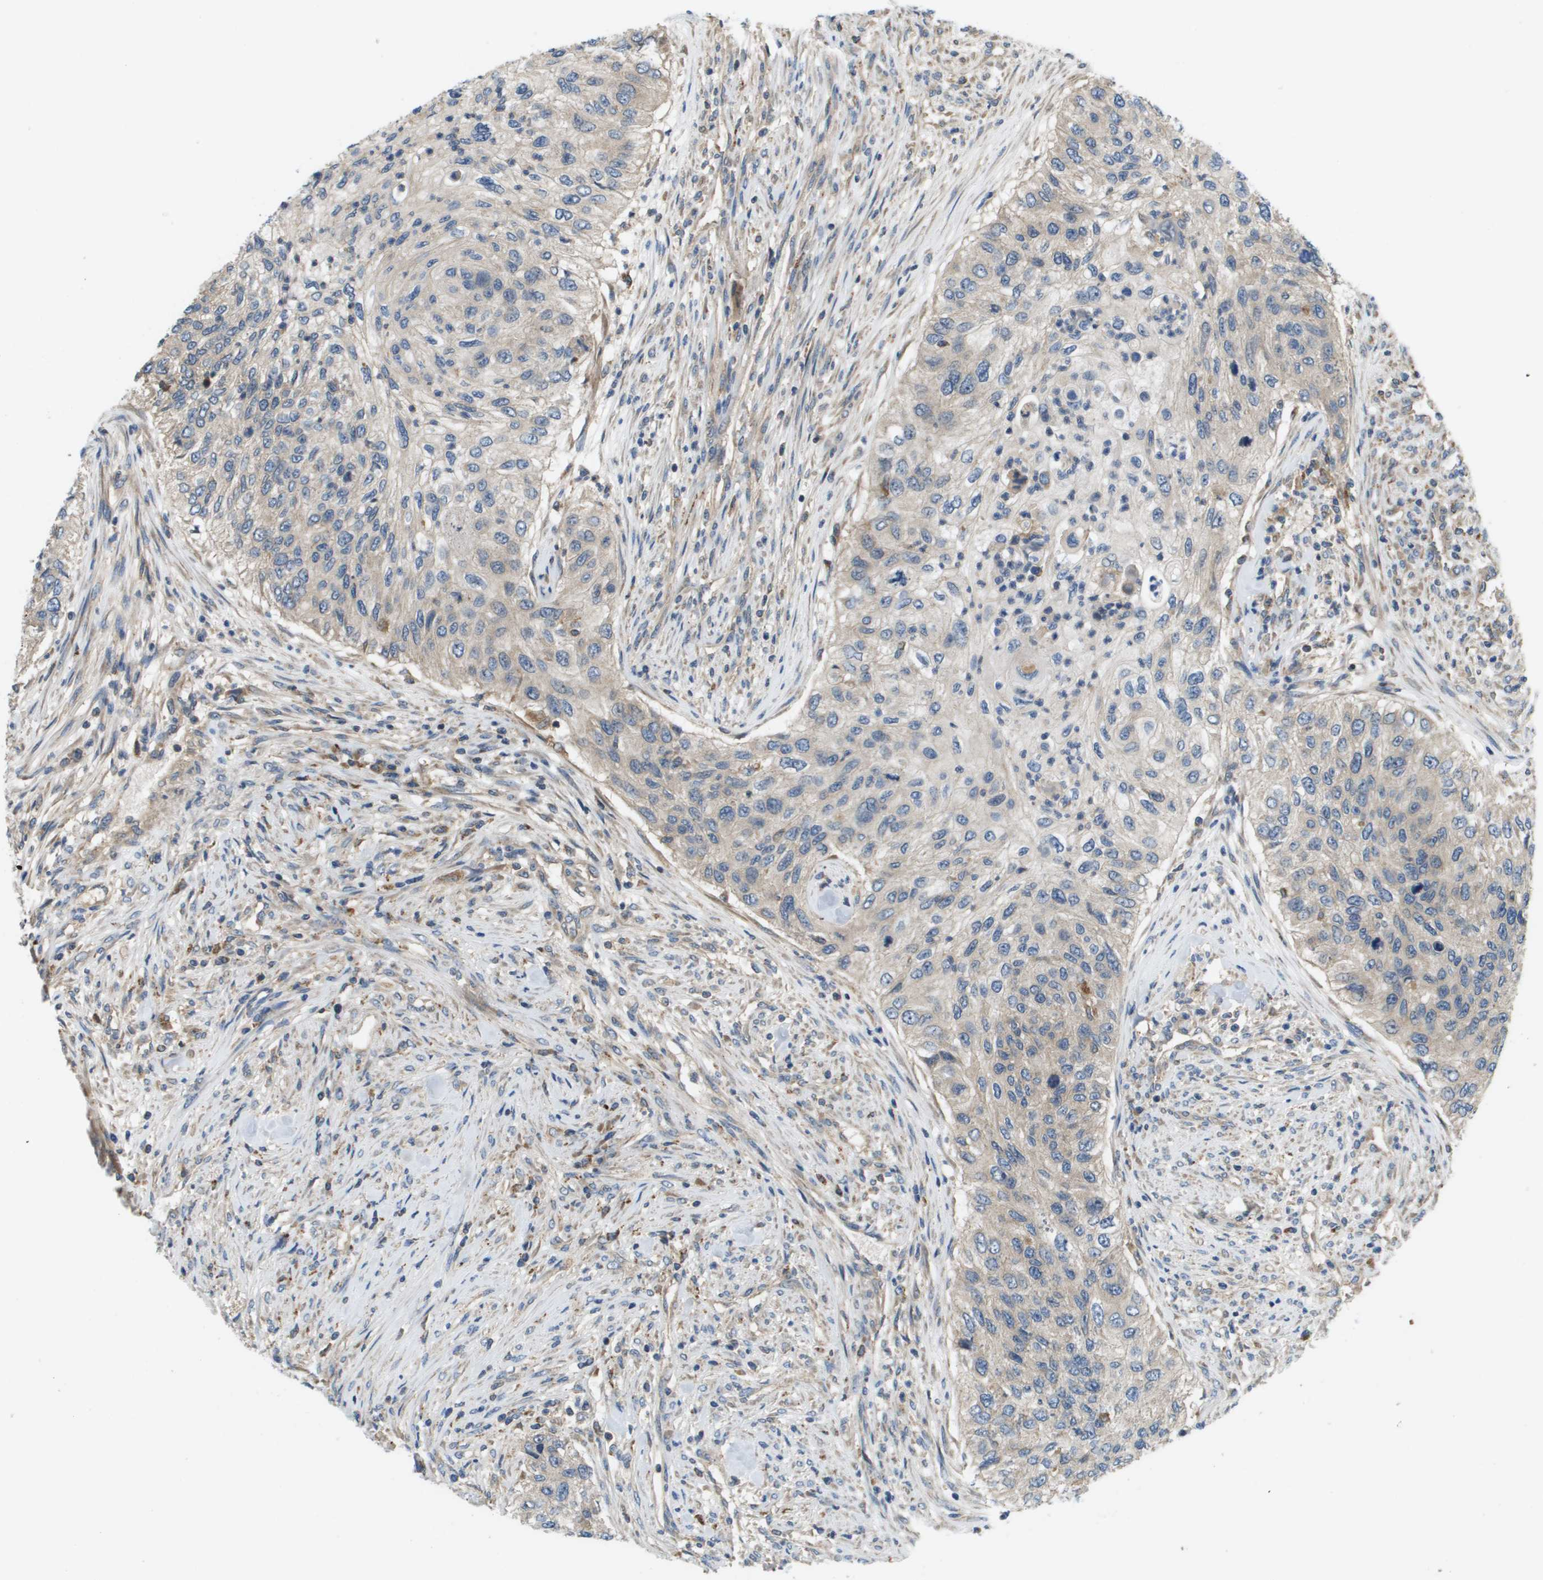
{"staining": {"intensity": "weak", "quantity": "<25%", "location": "cytoplasmic/membranous"}, "tissue": "urothelial cancer", "cell_type": "Tumor cells", "image_type": "cancer", "snomed": [{"axis": "morphology", "description": "Urothelial carcinoma, High grade"}, {"axis": "topography", "description": "Urinary bladder"}], "caption": "The immunohistochemistry (IHC) histopathology image has no significant expression in tumor cells of urothelial cancer tissue.", "gene": "SLC25A20", "patient": {"sex": "female", "age": 60}}